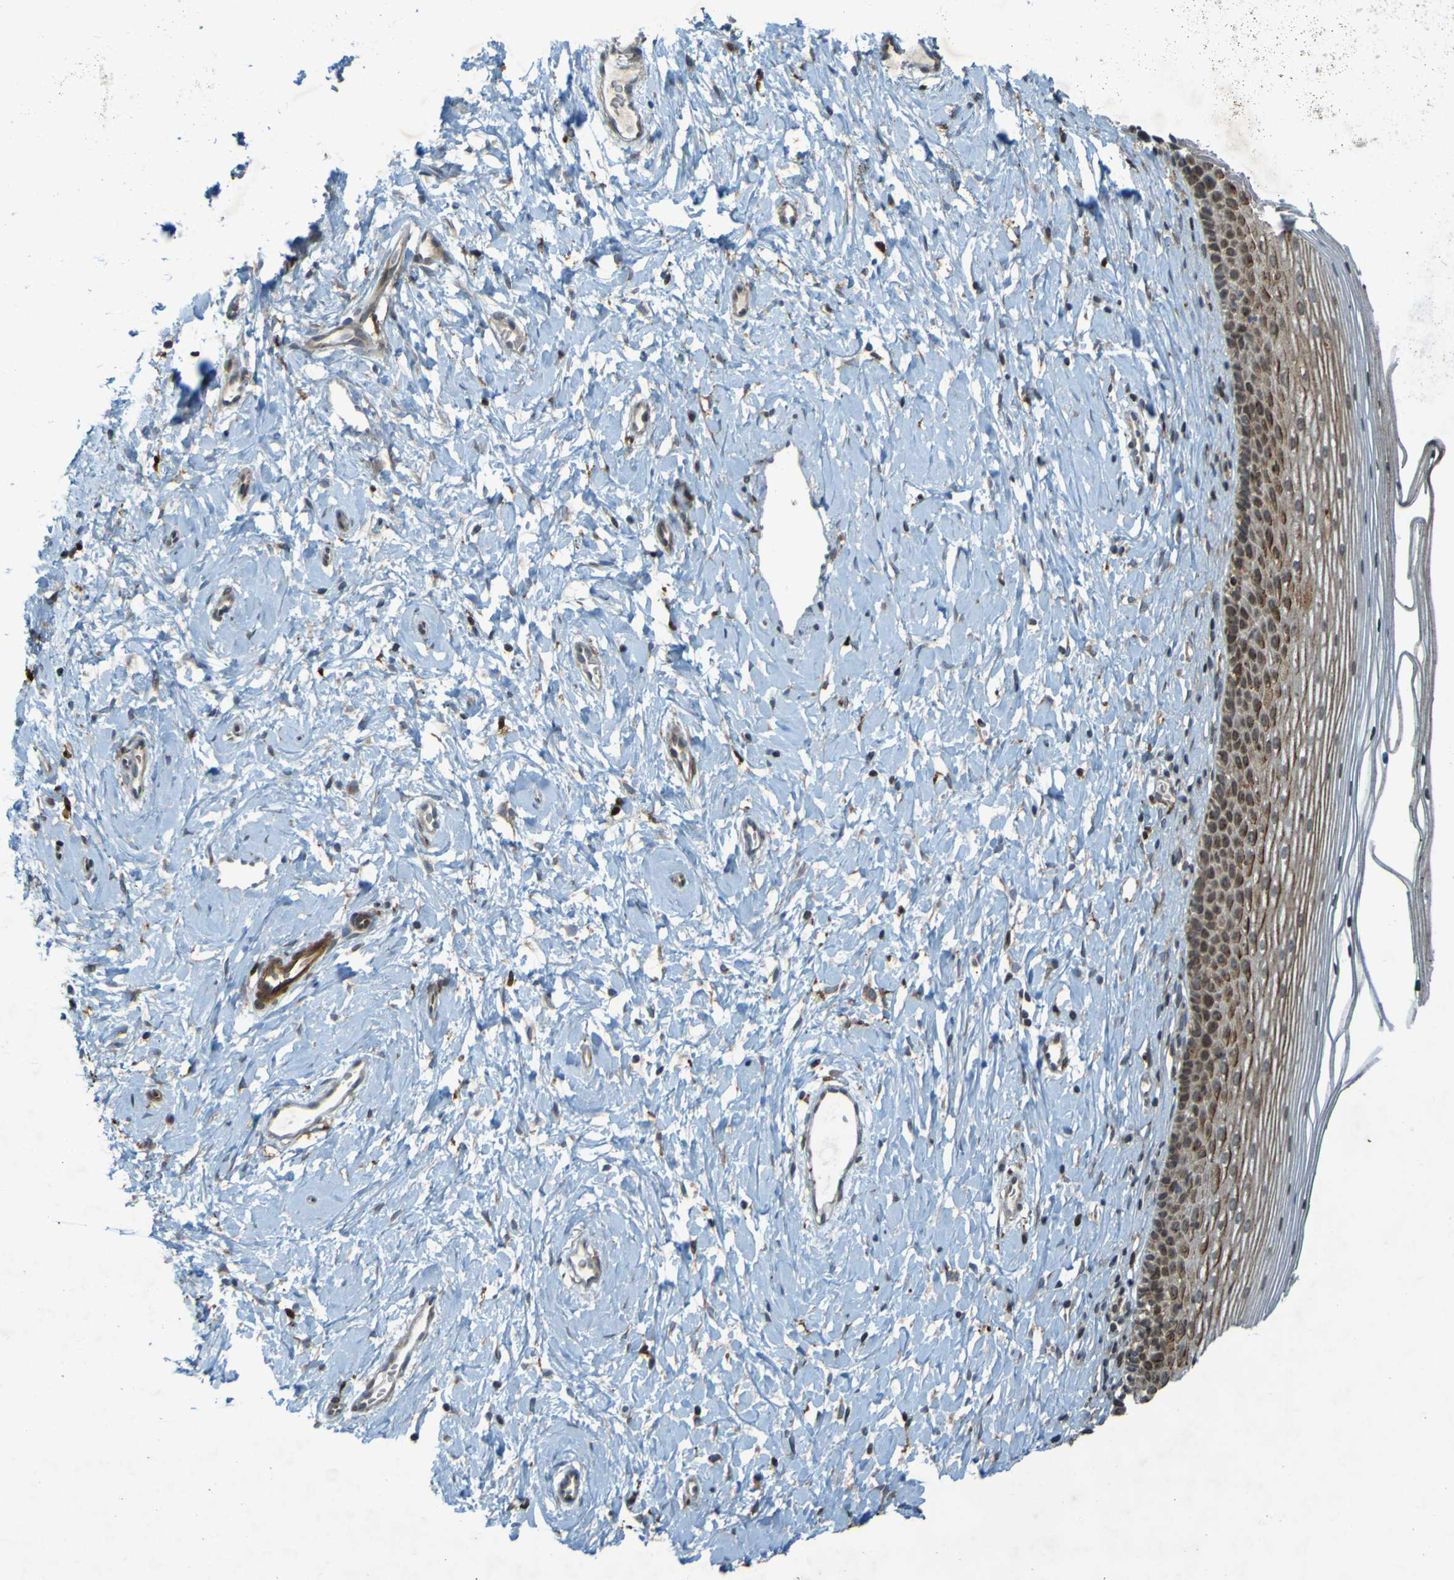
{"staining": {"intensity": "moderate", "quantity": ">75%", "location": "cytoplasmic/membranous"}, "tissue": "cervix", "cell_type": "Glandular cells", "image_type": "normal", "snomed": [{"axis": "morphology", "description": "Normal tissue, NOS"}, {"axis": "topography", "description": "Cervix"}], "caption": "Cervix stained with immunohistochemistry (IHC) exhibits moderate cytoplasmic/membranous expression in approximately >75% of glandular cells.", "gene": "GUCY1A1", "patient": {"sex": "female", "age": 39}}